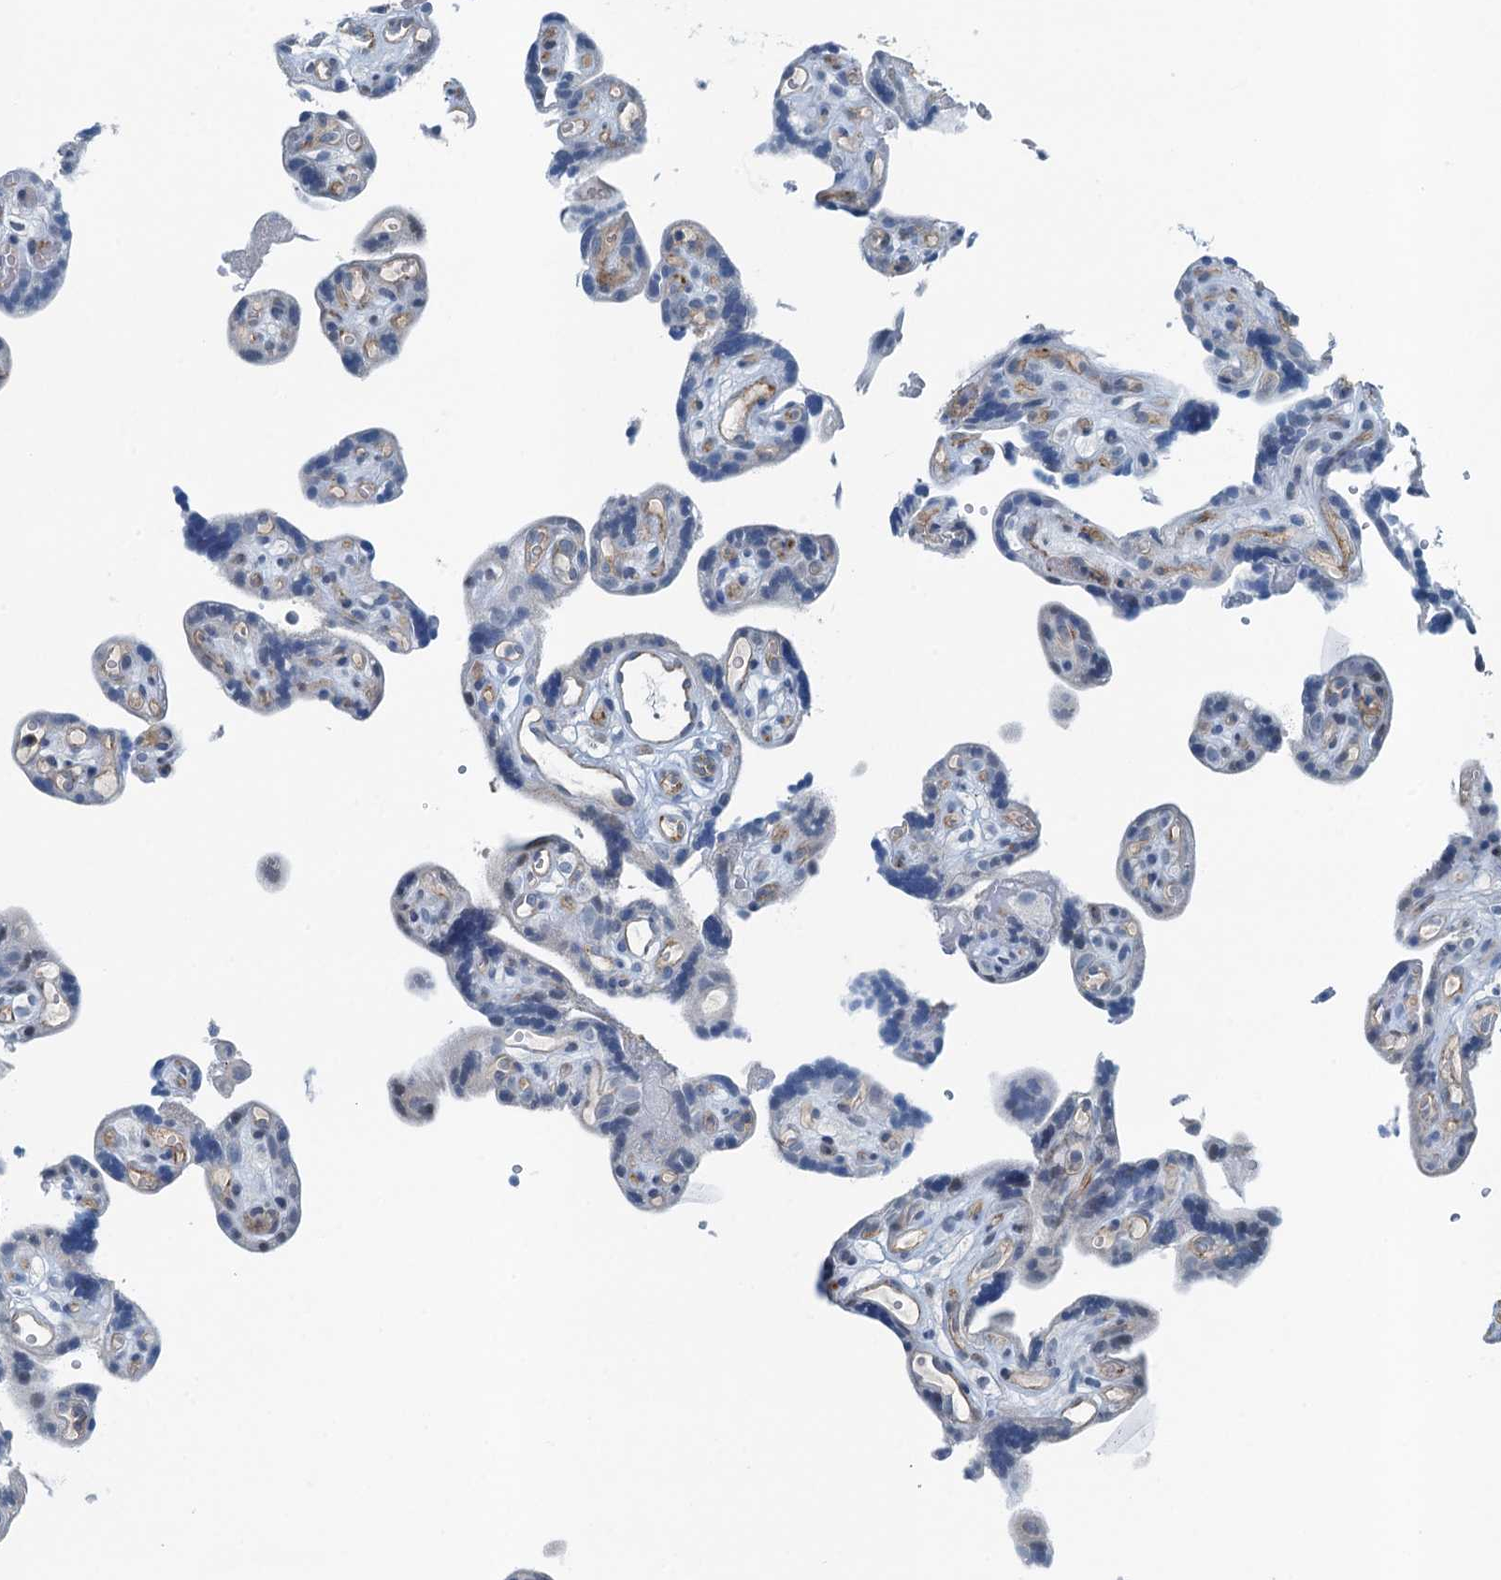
{"staining": {"intensity": "negative", "quantity": "none", "location": "none"}, "tissue": "placenta", "cell_type": "Decidual cells", "image_type": "normal", "snomed": [{"axis": "morphology", "description": "Normal tissue, NOS"}, {"axis": "topography", "description": "Placenta"}], "caption": "A high-resolution image shows IHC staining of unremarkable placenta, which shows no significant positivity in decidual cells. (DAB (3,3'-diaminobenzidine) IHC with hematoxylin counter stain).", "gene": "GFOD2", "patient": {"sex": "female", "age": 30}}